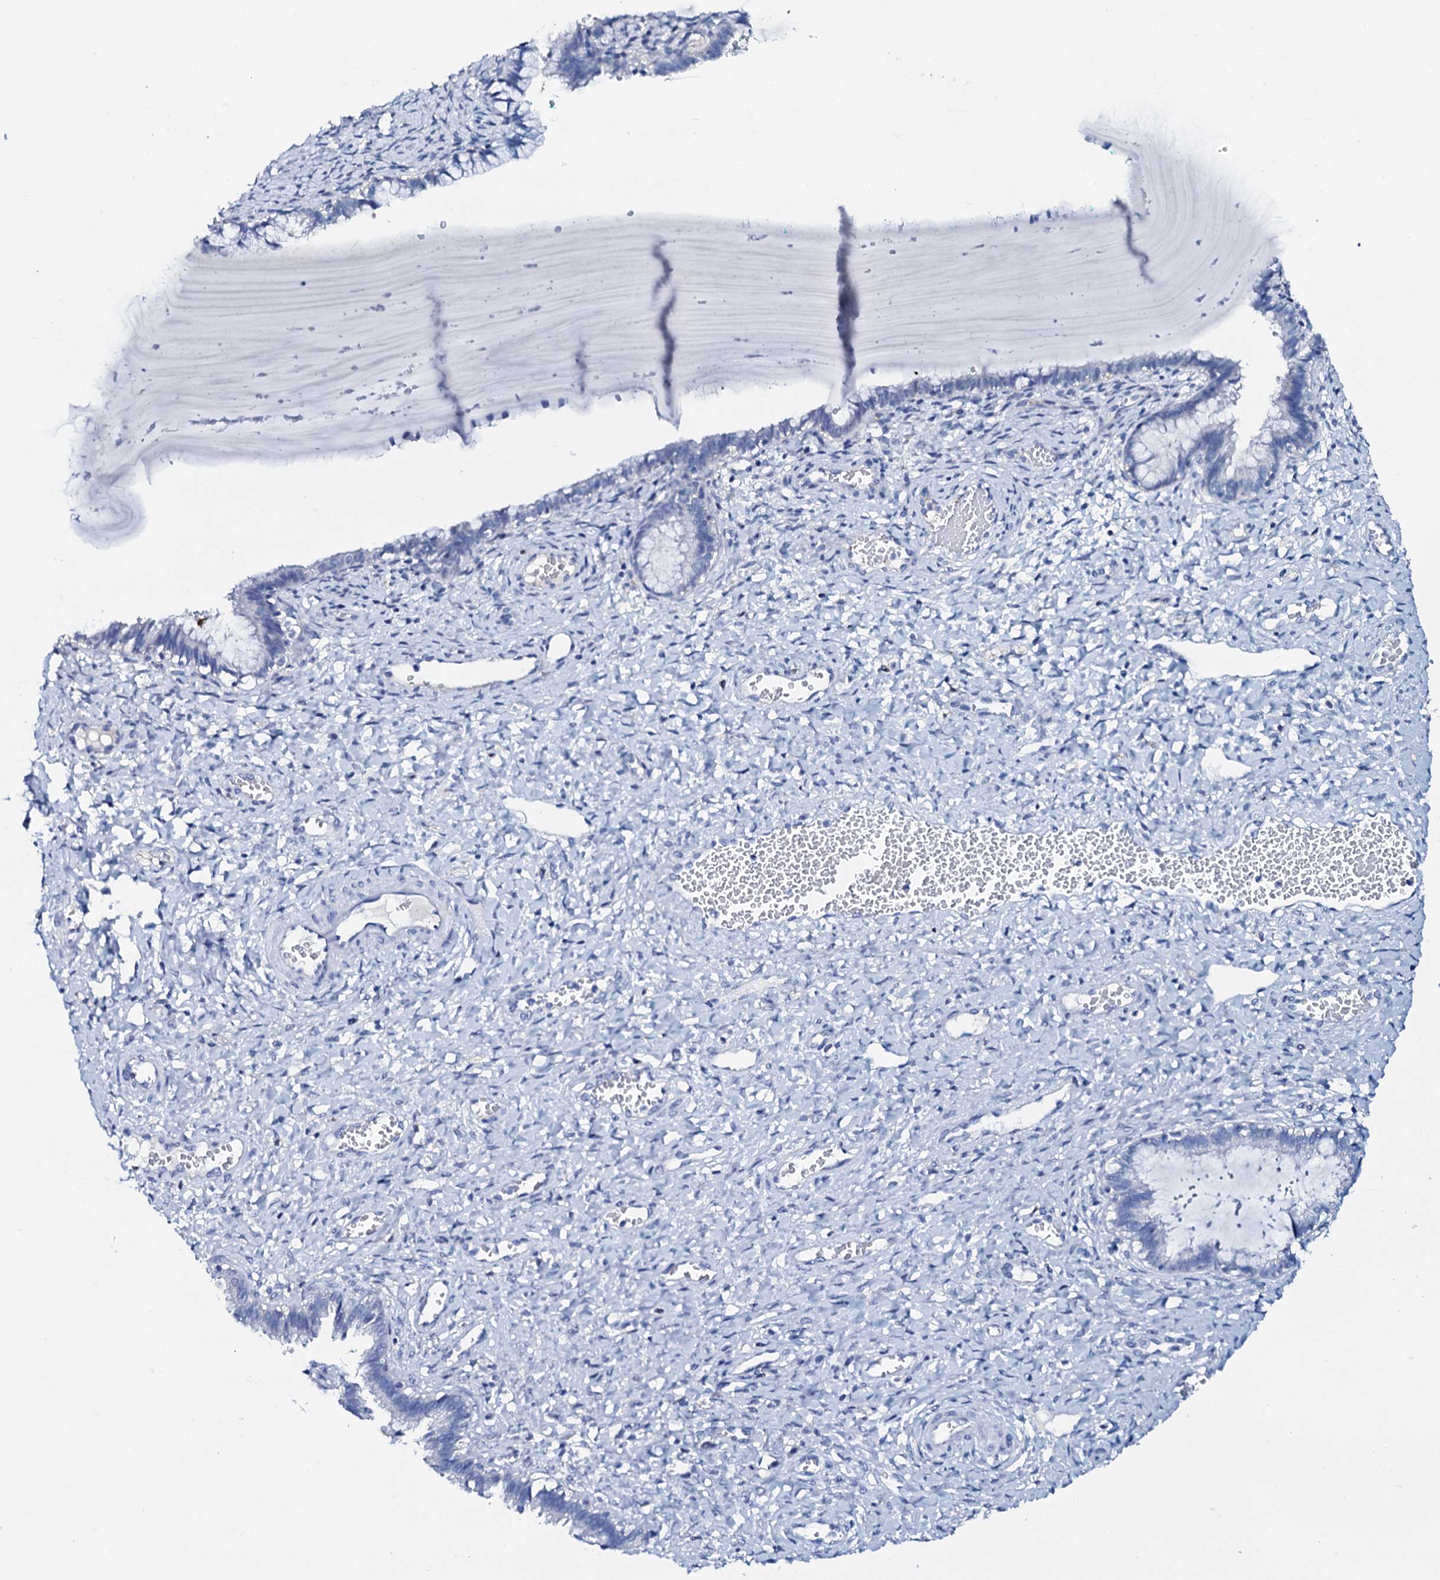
{"staining": {"intensity": "negative", "quantity": "none", "location": "none"}, "tissue": "cervix", "cell_type": "Glandular cells", "image_type": "normal", "snomed": [{"axis": "morphology", "description": "Normal tissue, NOS"}, {"axis": "morphology", "description": "Adenocarcinoma, NOS"}, {"axis": "topography", "description": "Cervix"}], "caption": "DAB (3,3'-diaminobenzidine) immunohistochemical staining of unremarkable human cervix reveals no significant positivity in glandular cells.", "gene": "AMER2", "patient": {"sex": "female", "age": 29}}